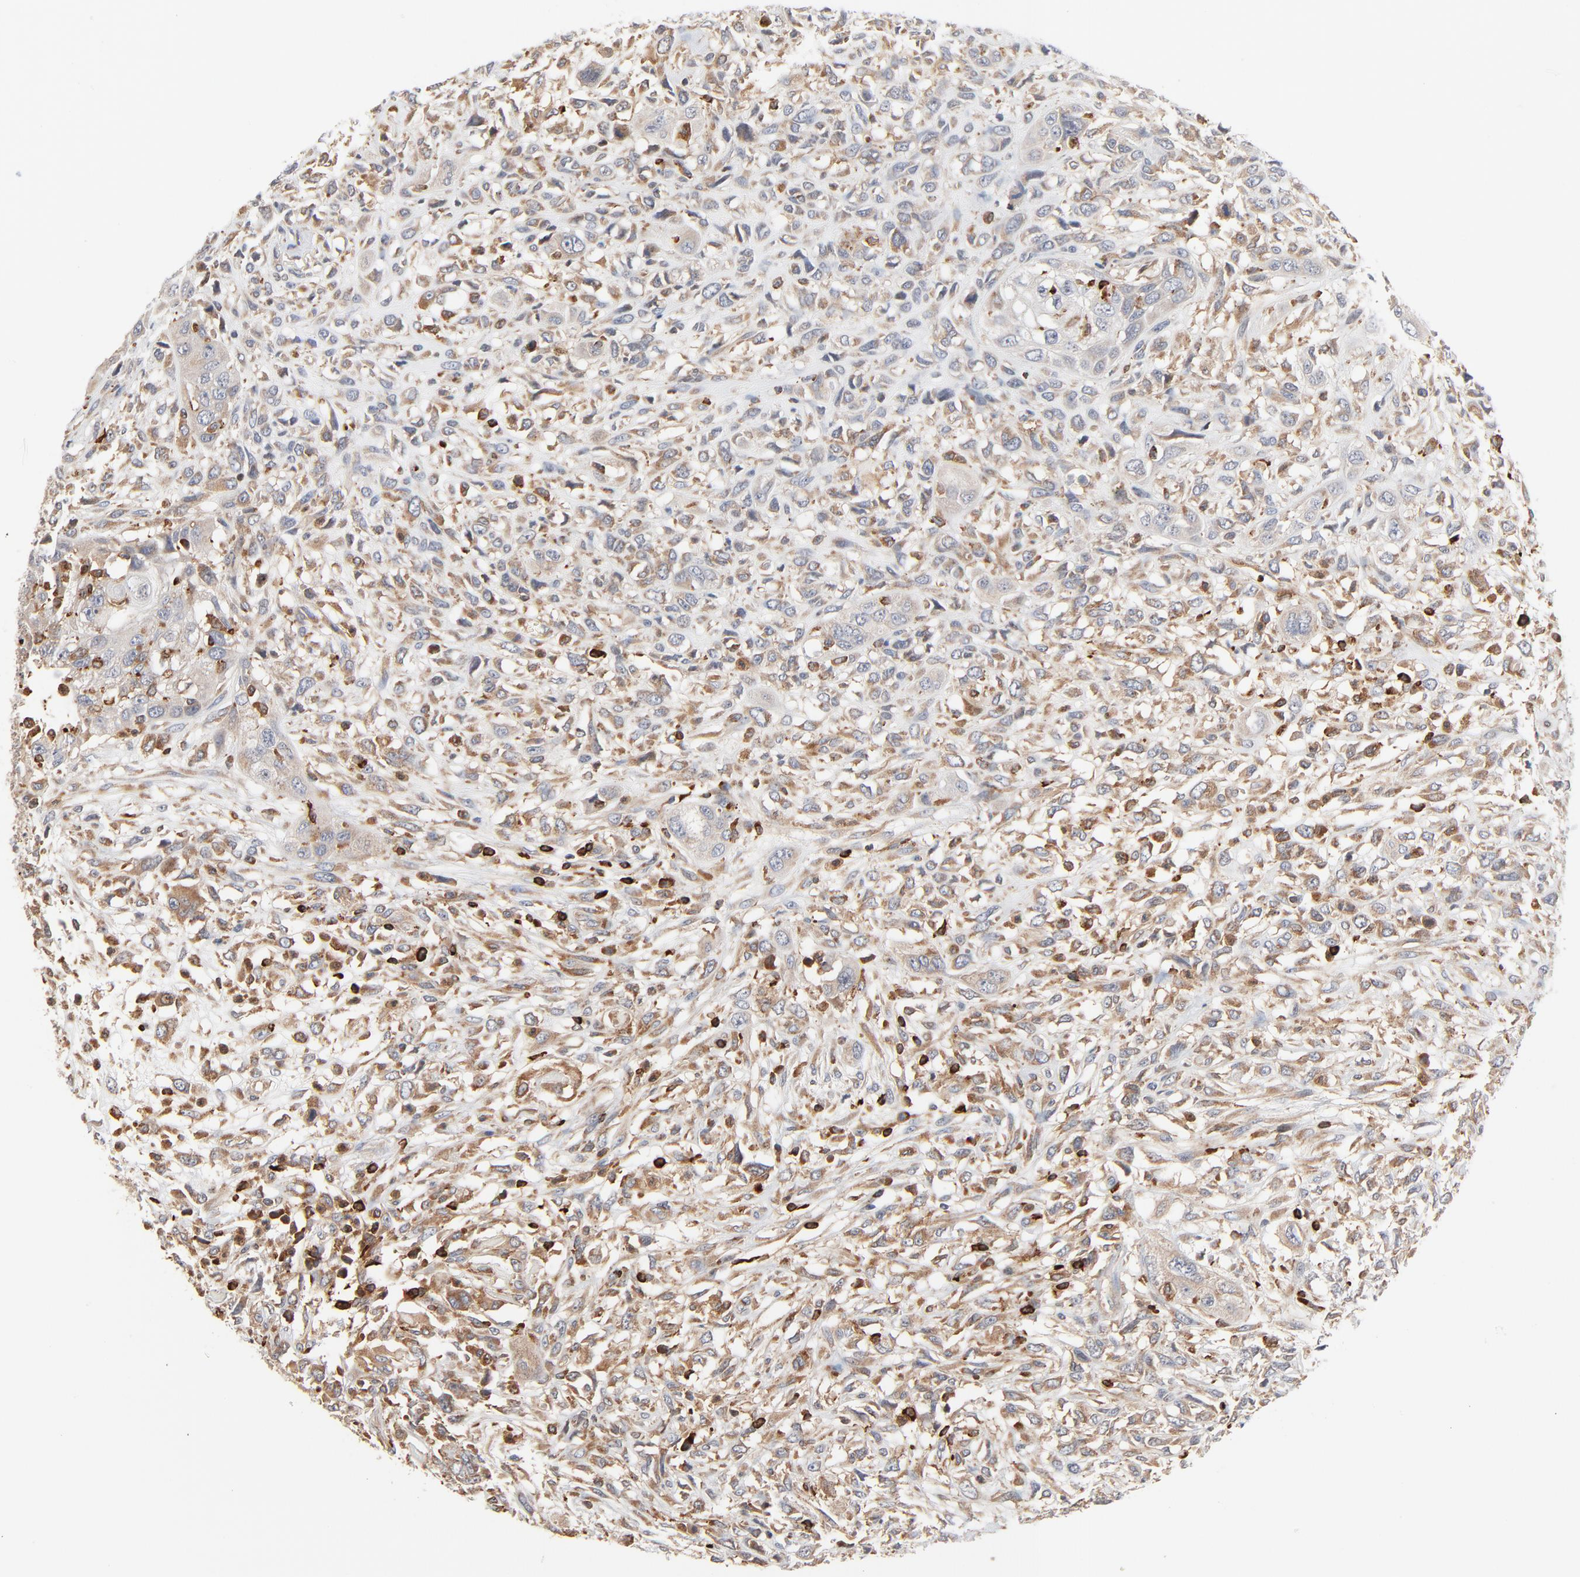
{"staining": {"intensity": "weak", "quantity": ">75%", "location": "cytoplasmic/membranous"}, "tissue": "head and neck cancer", "cell_type": "Tumor cells", "image_type": "cancer", "snomed": [{"axis": "morphology", "description": "Neoplasm, malignant, NOS"}, {"axis": "topography", "description": "Salivary gland"}, {"axis": "topography", "description": "Head-Neck"}], "caption": "Head and neck cancer was stained to show a protein in brown. There is low levels of weak cytoplasmic/membranous positivity in about >75% of tumor cells.", "gene": "SH3KBP1", "patient": {"sex": "male", "age": 43}}